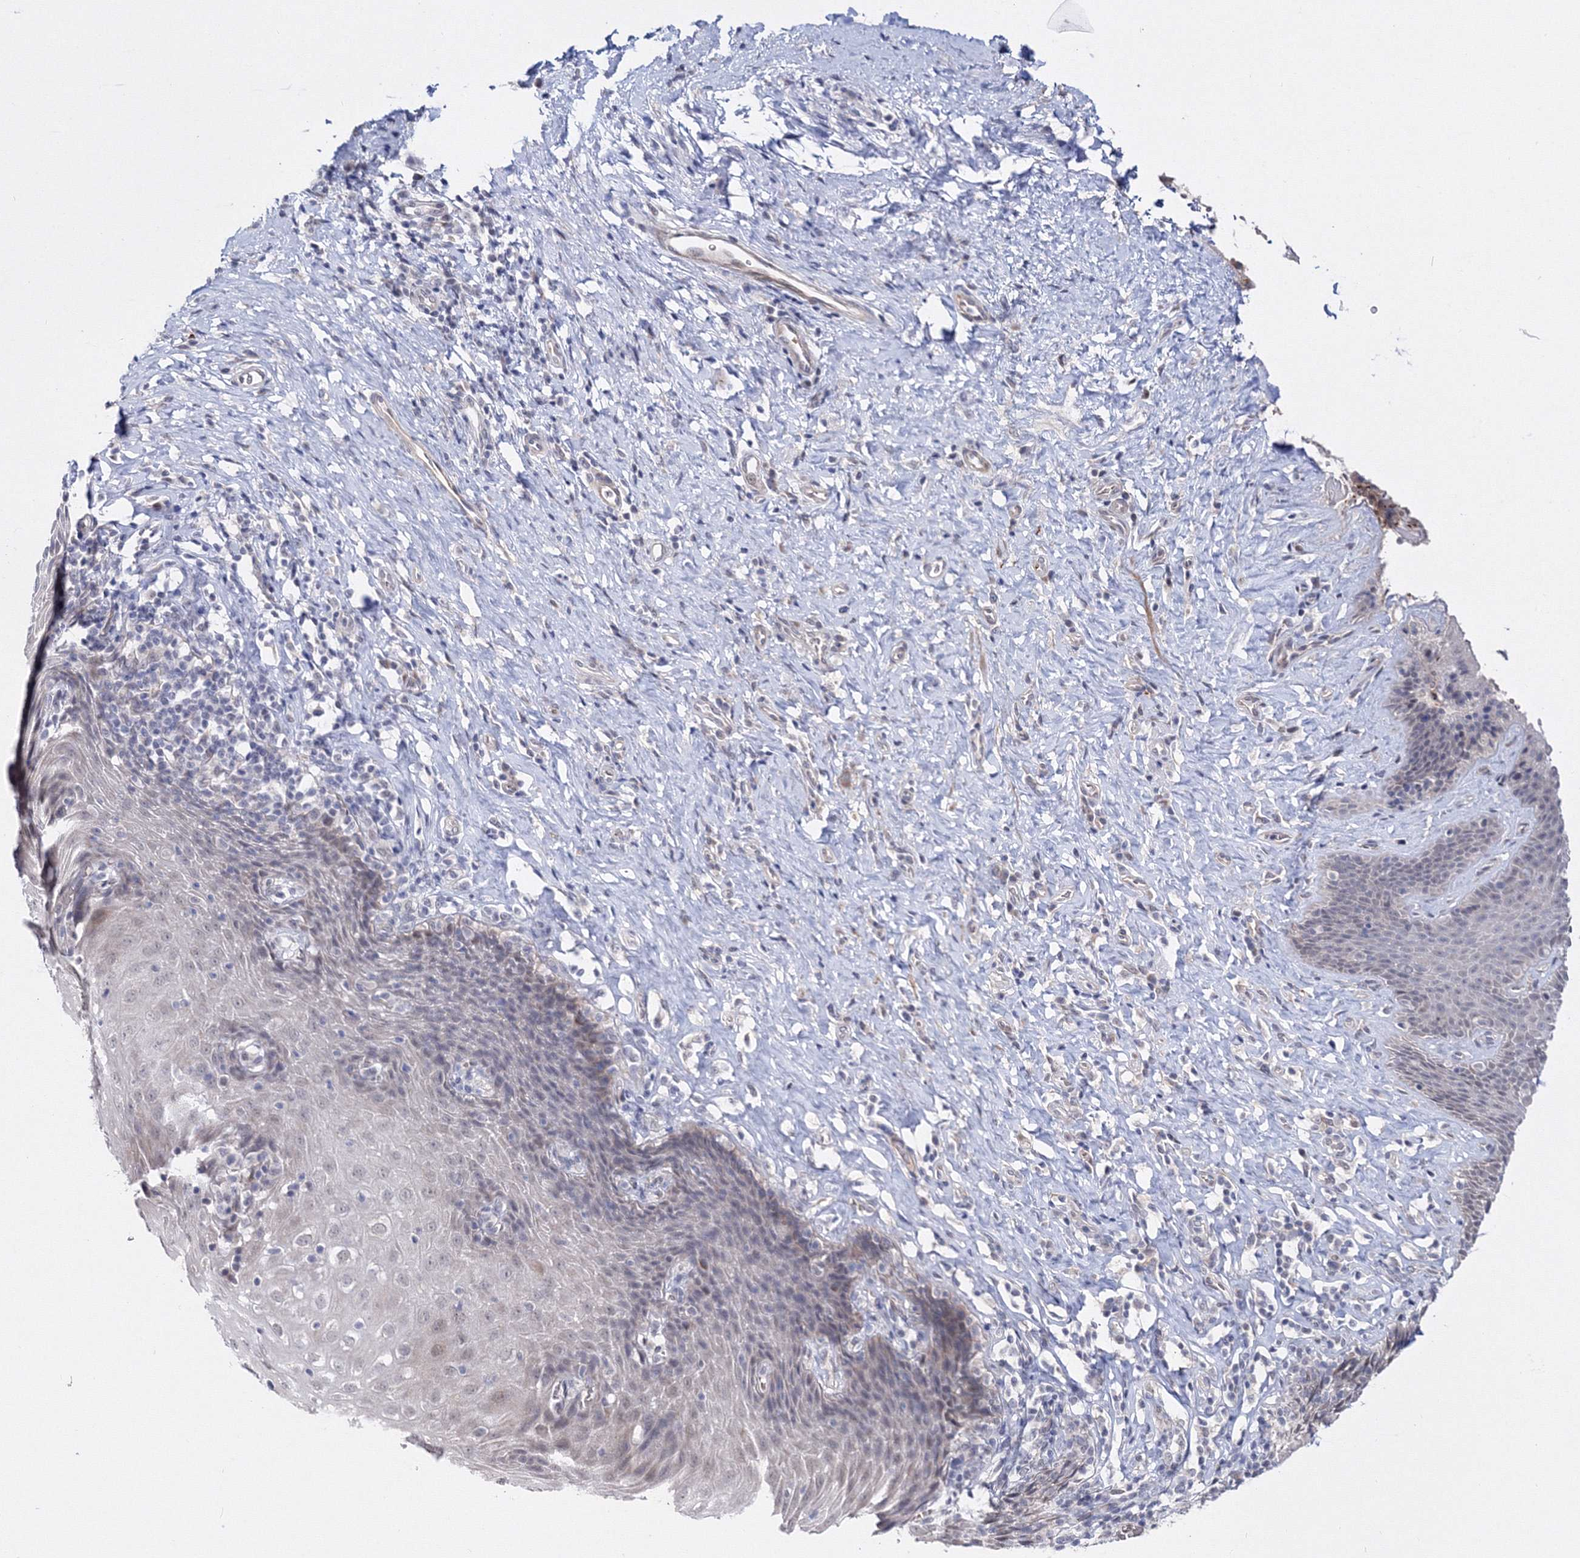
{"staining": {"intensity": "weak", "quantity": "<25%", "location": "nuclear"}, "tissue": "esophagus", "cell_type": "Squamous epithelial cells", "image_type": "normal", "snomed": [{"axis": "morphology", "description": "Normal tissue, NOS"}, {"axis": "topography", "description": "Esophagus"}], "caption": "Immunohistochemistry (IHC) image of unremarkable esophagus stained for a protein (brown), which reveals no expression in squamous epithelial cells.", "gene": "C11orf52", "patient": {"sex": "female", "age": 61}}